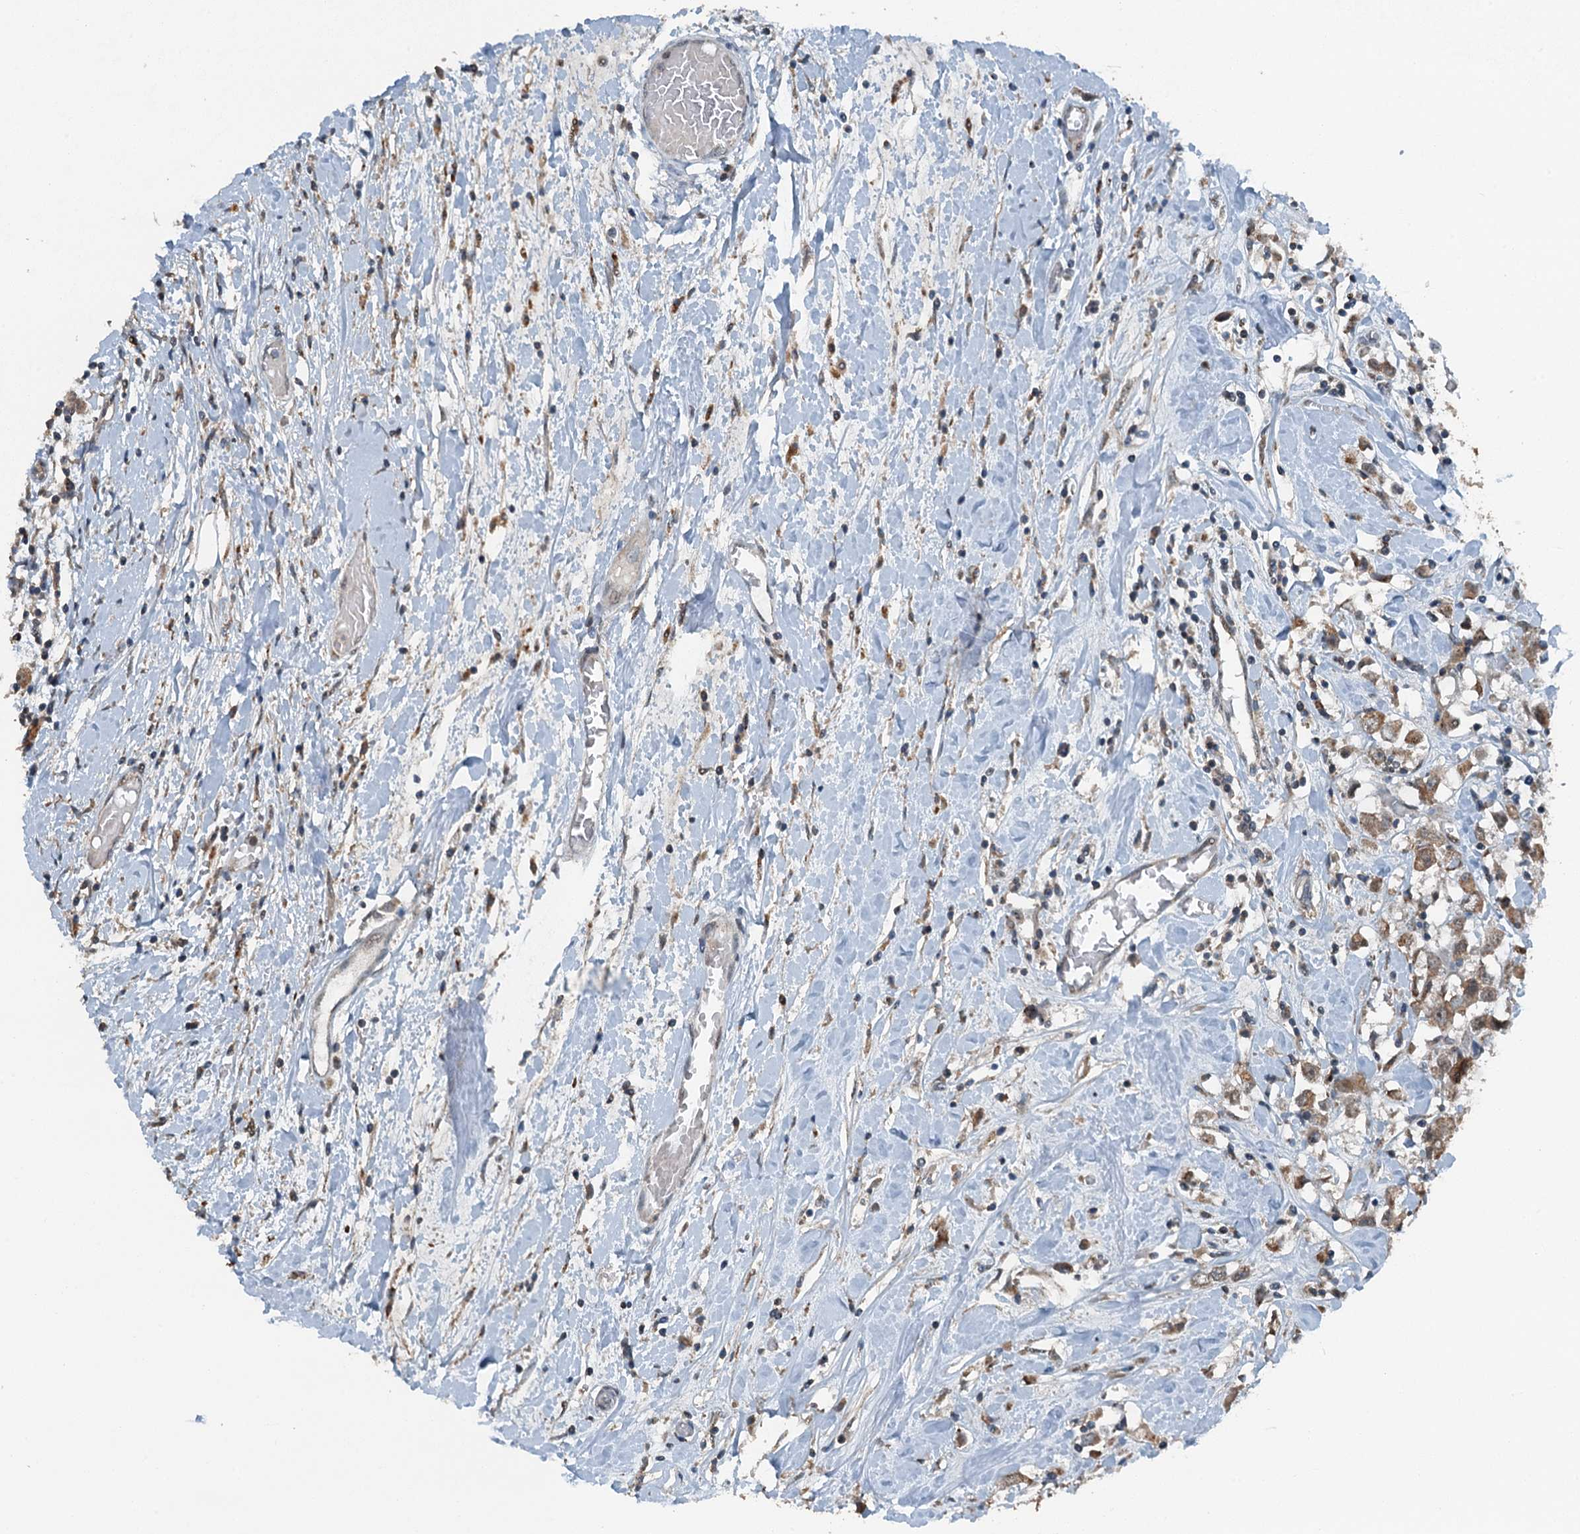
{"staining": {"intensity": "moderate", "quantity": ">75%", "location": "cytoplasmic/membranous"}, "tissue": "breast cancer", "cell_type": "Tumor cells", "image_type": "cancer", "snomed": [{"axis": "morphology", "description": "Duct carcinoma"}, {"axis": "topography", "description": "Breast"}], "caption": "The micrograph exhibits a brown stain indicating the presence of a protein in the cytoplasmic/membranous of tumor cells in invasive ductal carcinoma (breast).", "gene": "BMERB1", "patient": {"sex": "female", "age": 61}}